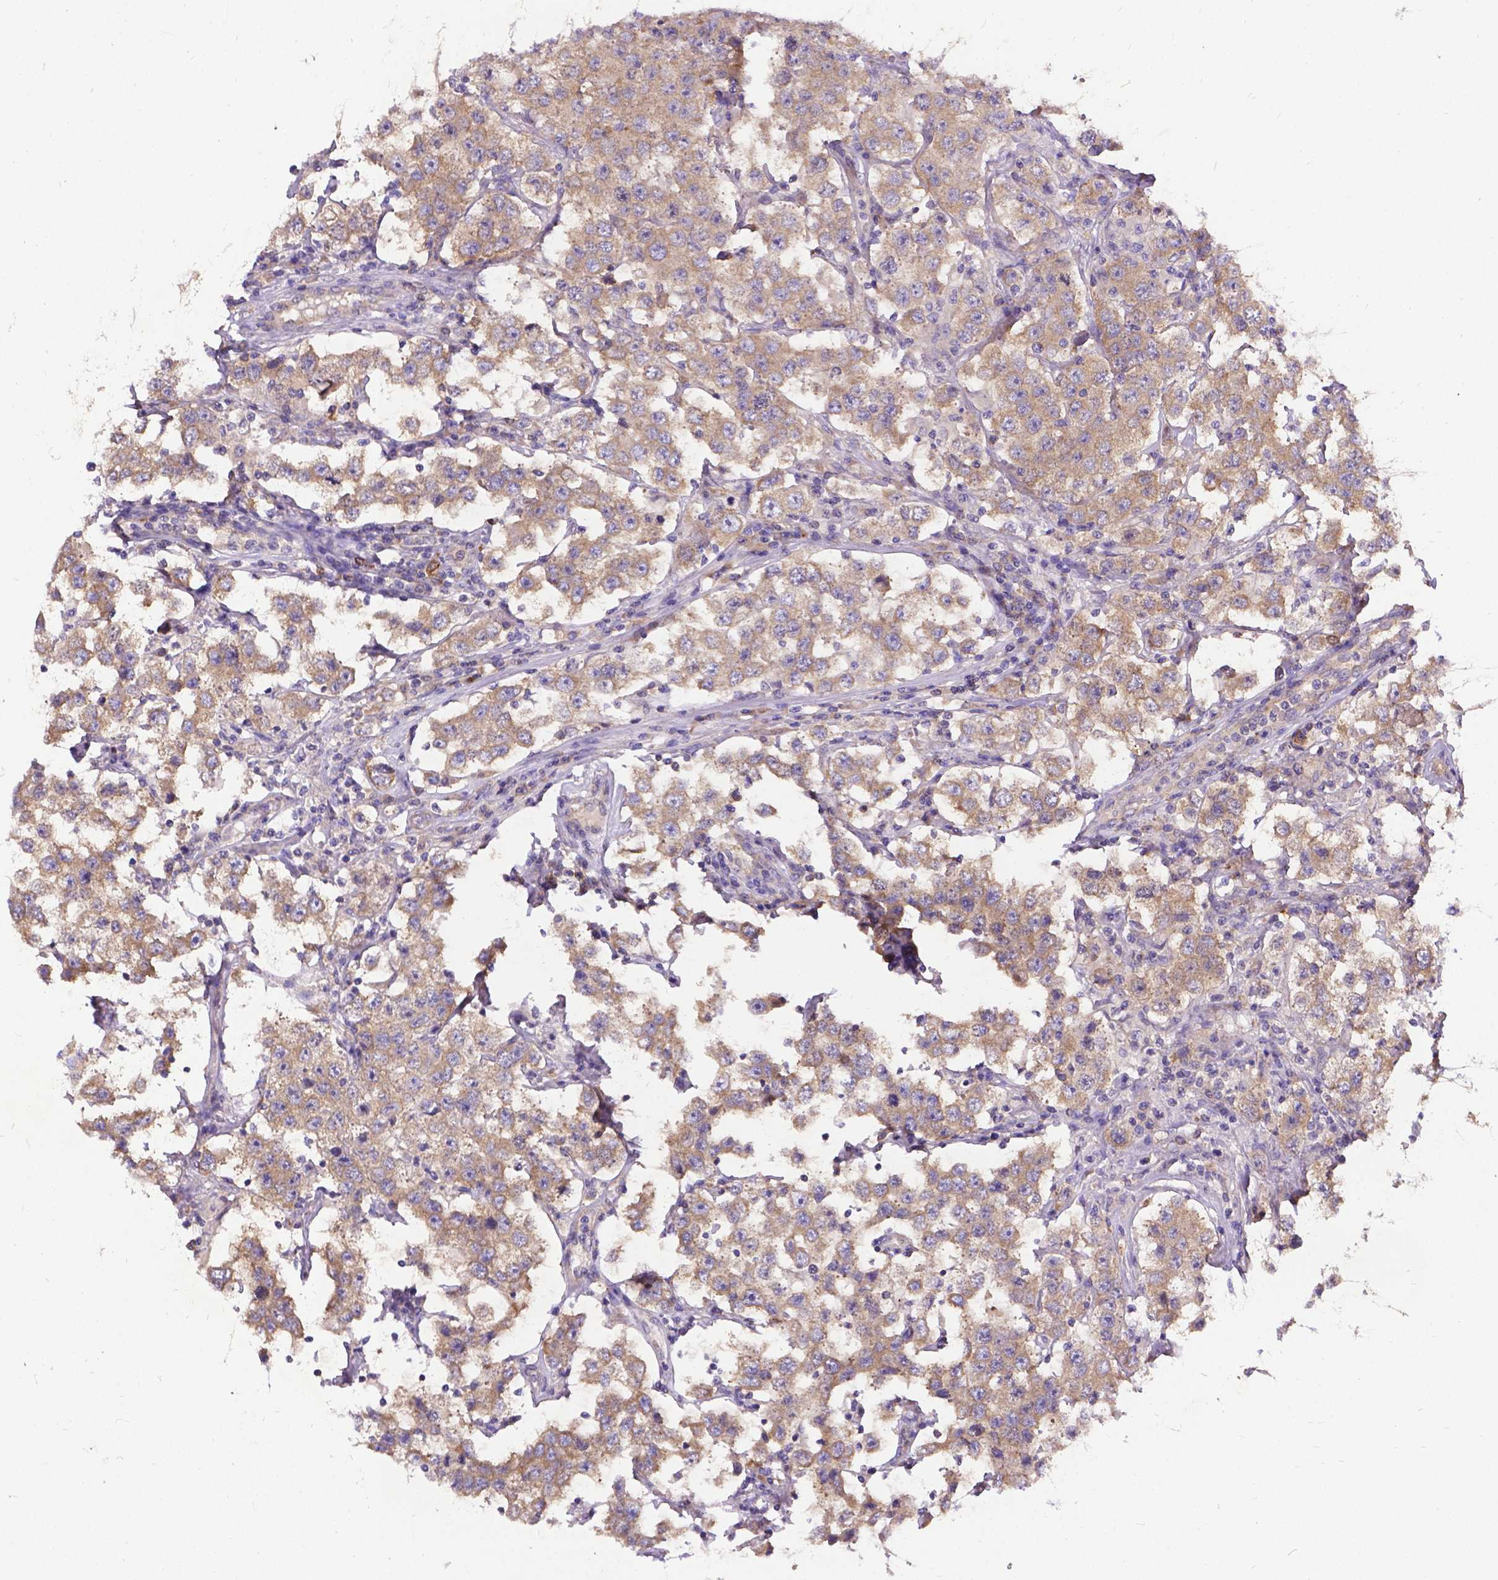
{"staining": {"intensity": "weak", "quantity": ">75%", "location": "cytoplasmic/membranous"}, "tissue": "testis cancer", "cell_type": "Tumor cells", "image_type": "cancer", "snomed": [{"axis": "morphology", "description": "Seminoma, NOS"}, {"axis": "topography", "description": "Testis"}], "caption": "Weak cytoplasmic/membranous expression is present in approximately >75% of tumor cells in testis seminoma.", "gene": "DENND6A", "patient": {"sex": "male", "age": 52}}